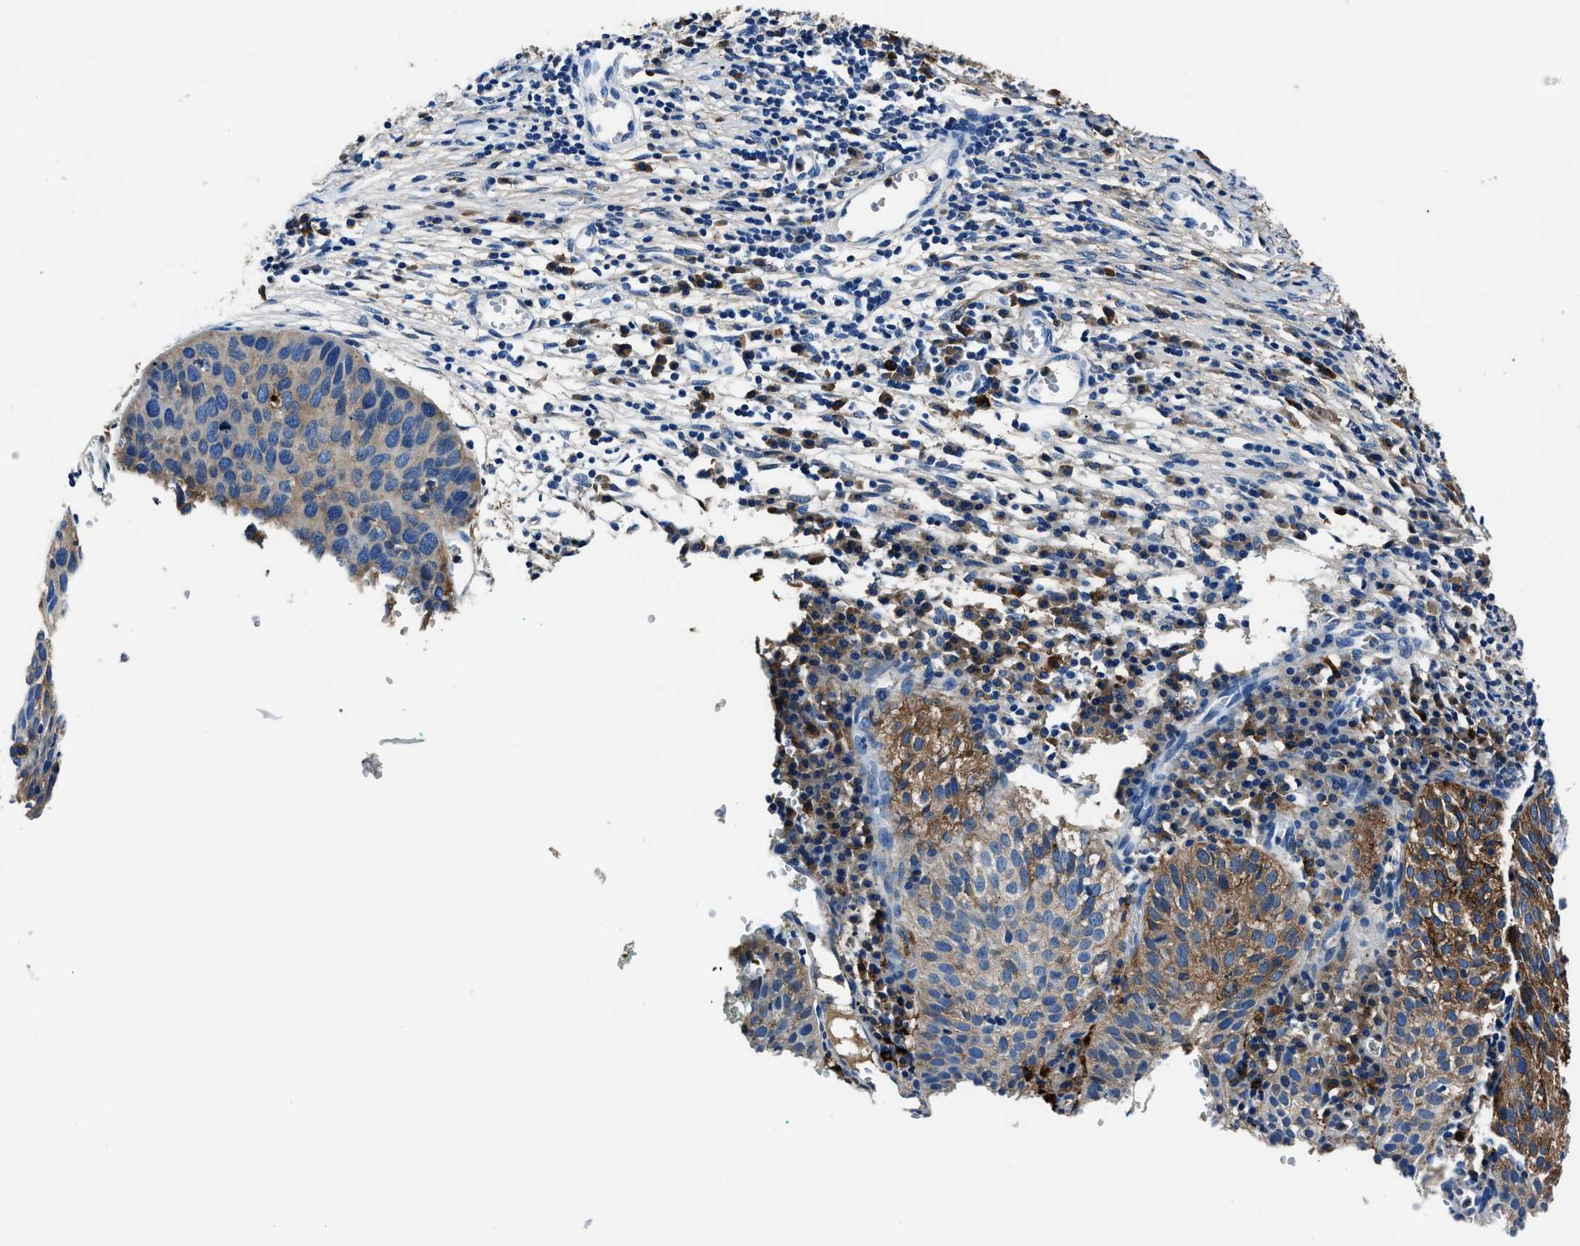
{"staining": {"intensity": "moderate", "quantity": "<25%", "location": "cytoplasmic/membranous"}, "tissue": "cervical cancer", "cell_type": "Tumor cells", "image_type": "cancer", "snomed": [{"axis": "morphology", "description": "Squamous cell carcinoma, NOS"}, {"axis": "topography", "description": "Cervix"}], "caption": "A high-resolution photomicrograph shows IHC staining of cervical cancer (squamous cell carcinoma), which displays moderate cytoplasmic/membranous staining in approximately <25% of tumor cells.", "gene": "FTL", "patient": {"sex": "female", "age": 38}}